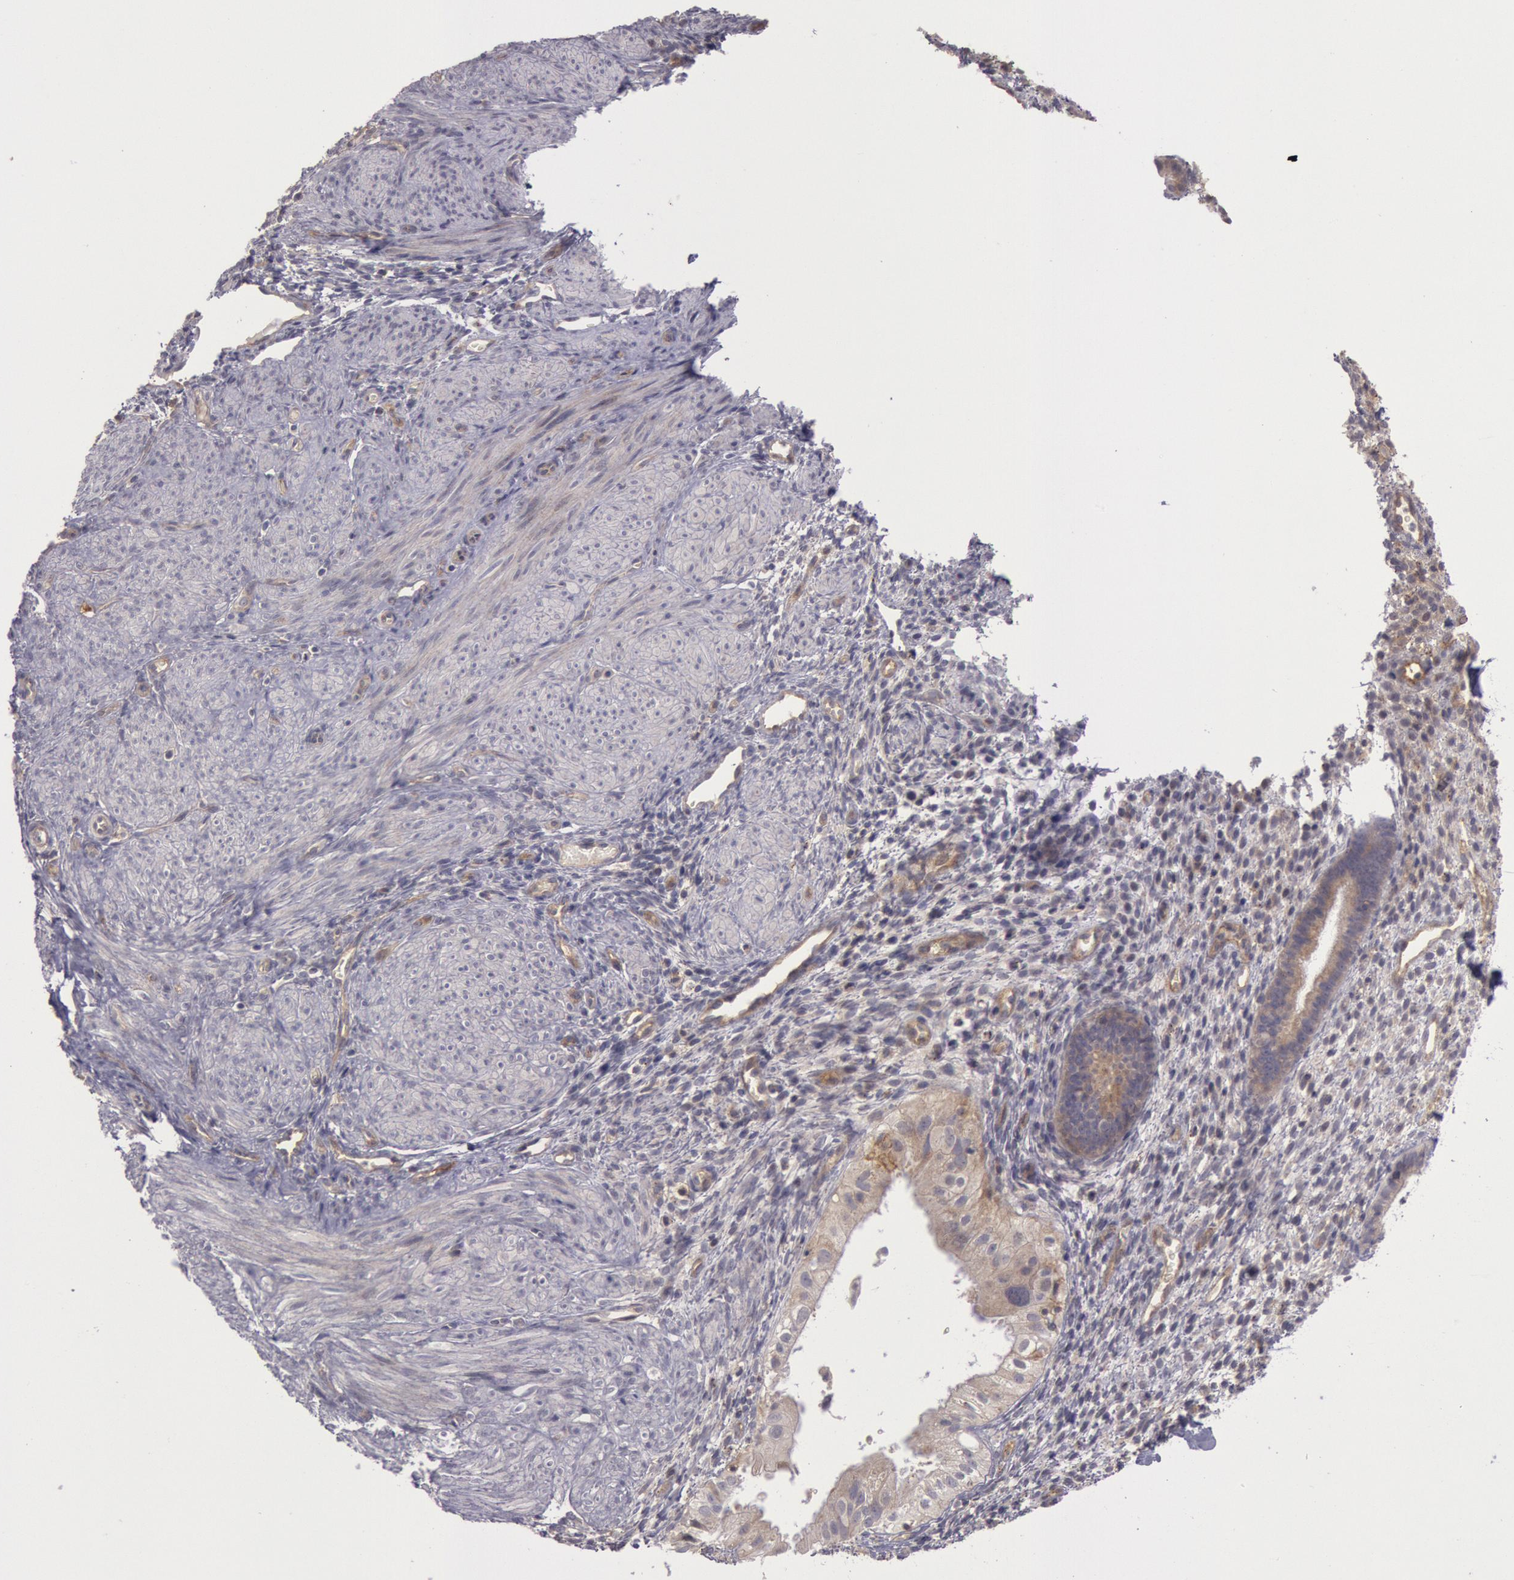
{"staining": {"intensity": "weak", "quantity": "25%-75%", "location": "cytoplasmic/membranous"}, "tissue": "endometrium", "cell_type": "Cells in endometrial stroma", "image_type": "normal", "snomed": [{"axis": "morphology", "description": "Normal tissue, NOS"}, {"axis": "topography", "description": "Endometrium"}], "caption": "Immunohistochemical staining of benign human endometrium shows weak cytoplasmic/membranous protein staining in about 25%-75% of cells in endometrial stroma. (DAB = brown stain, brightfield microscopy at high magnification).", "gene": "TRIB2", "patient": {"sex": "female", "age": 72}}